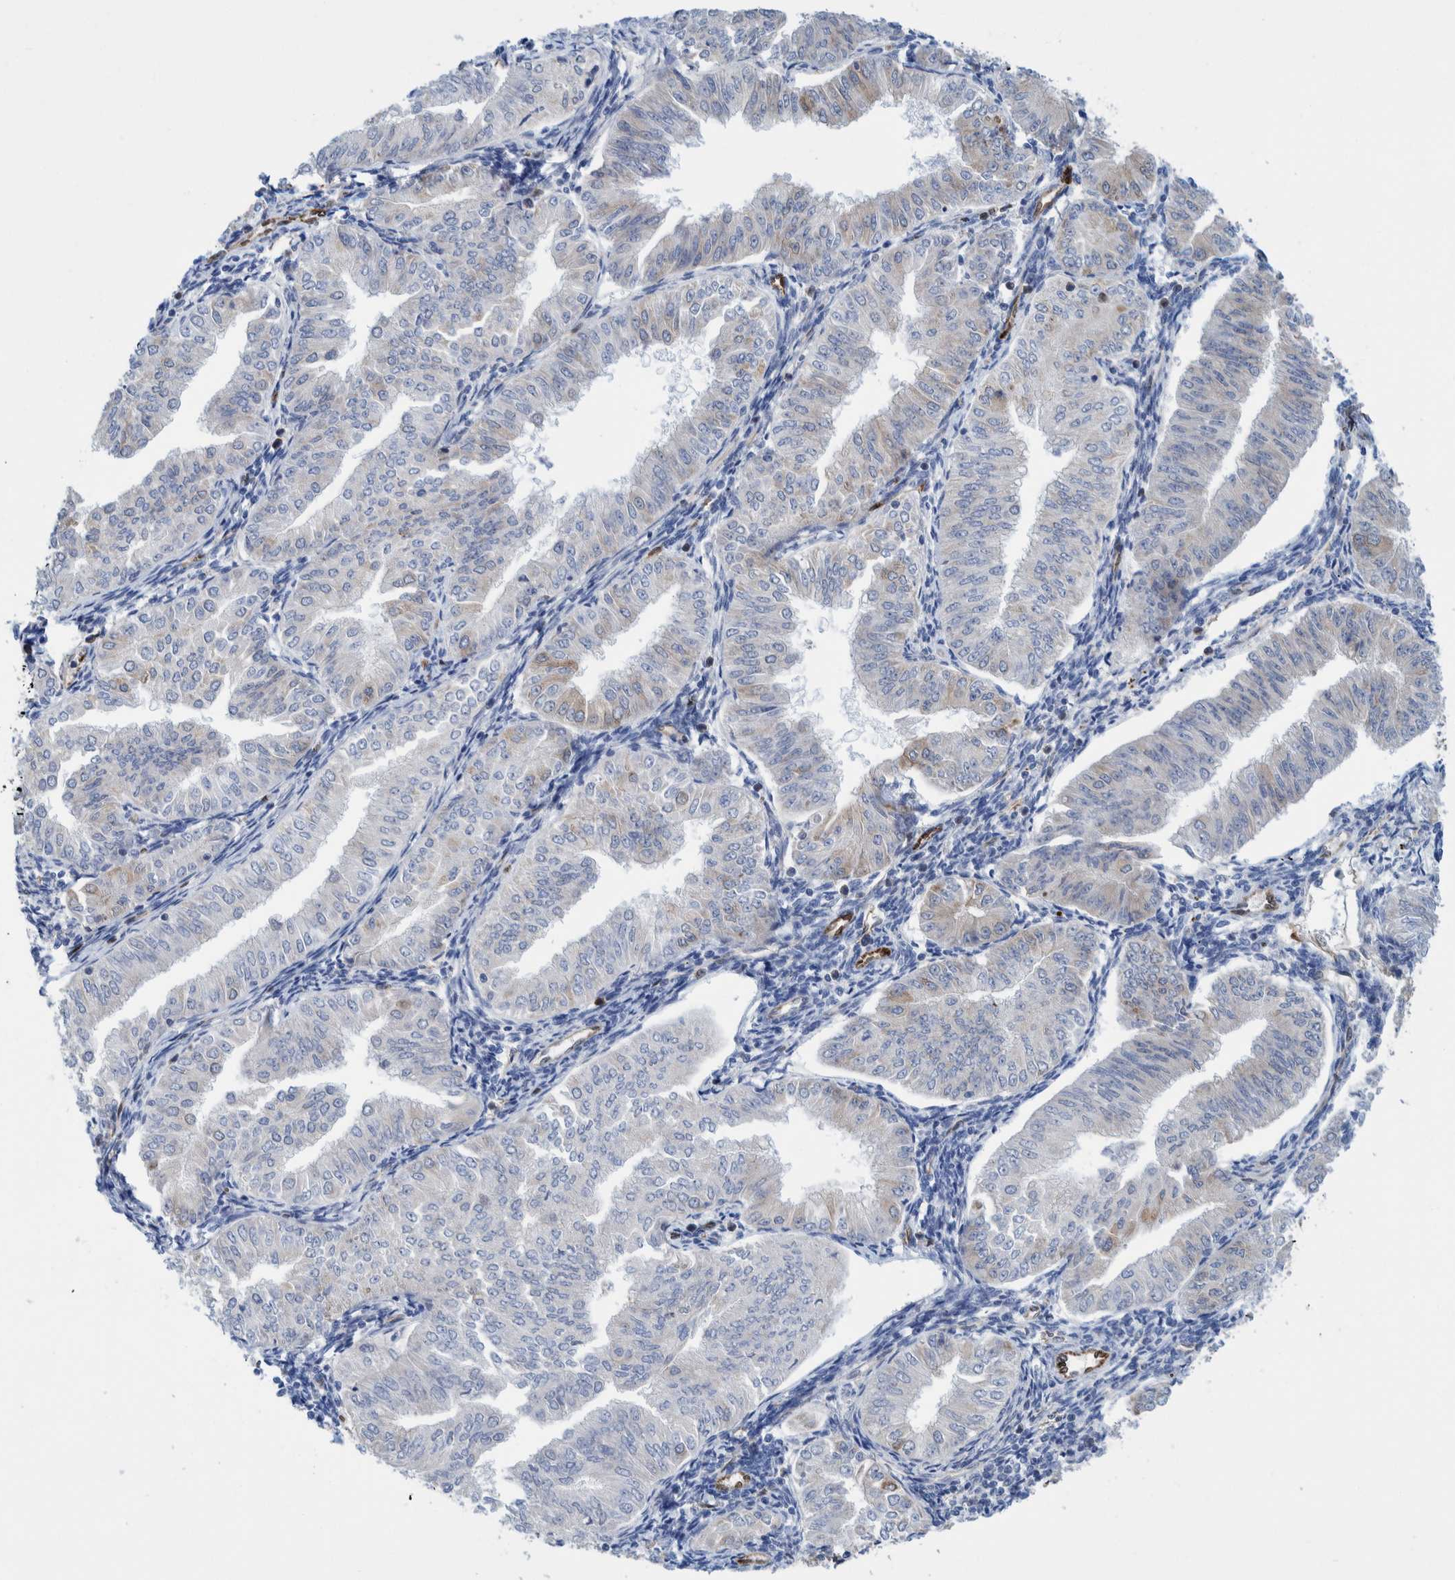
{"staining": {"intensity": "moderate", "quantity": "<25%", "location": "cytoplasmic/membranous"}, "tissue": "endometrial cancer", "cell_type": "Tumor cells", "image_type": "cancer", "snomed": [{"axis": "morphology", "description": "Normal tissue, NOS"}, {"axis": "morphology", "description": "Adenocarcinoma, NOS"}, {"axis": "topography", "description": "Endometrium"}], "caption": "DAB immunohistochemical staining of human endometrial cancer reveals moderate cytoplasmic/membranous protein expression in about <25% of tumor cells.", "gene": "THEM6", "patient": {"sex": "female", "age": 53}}